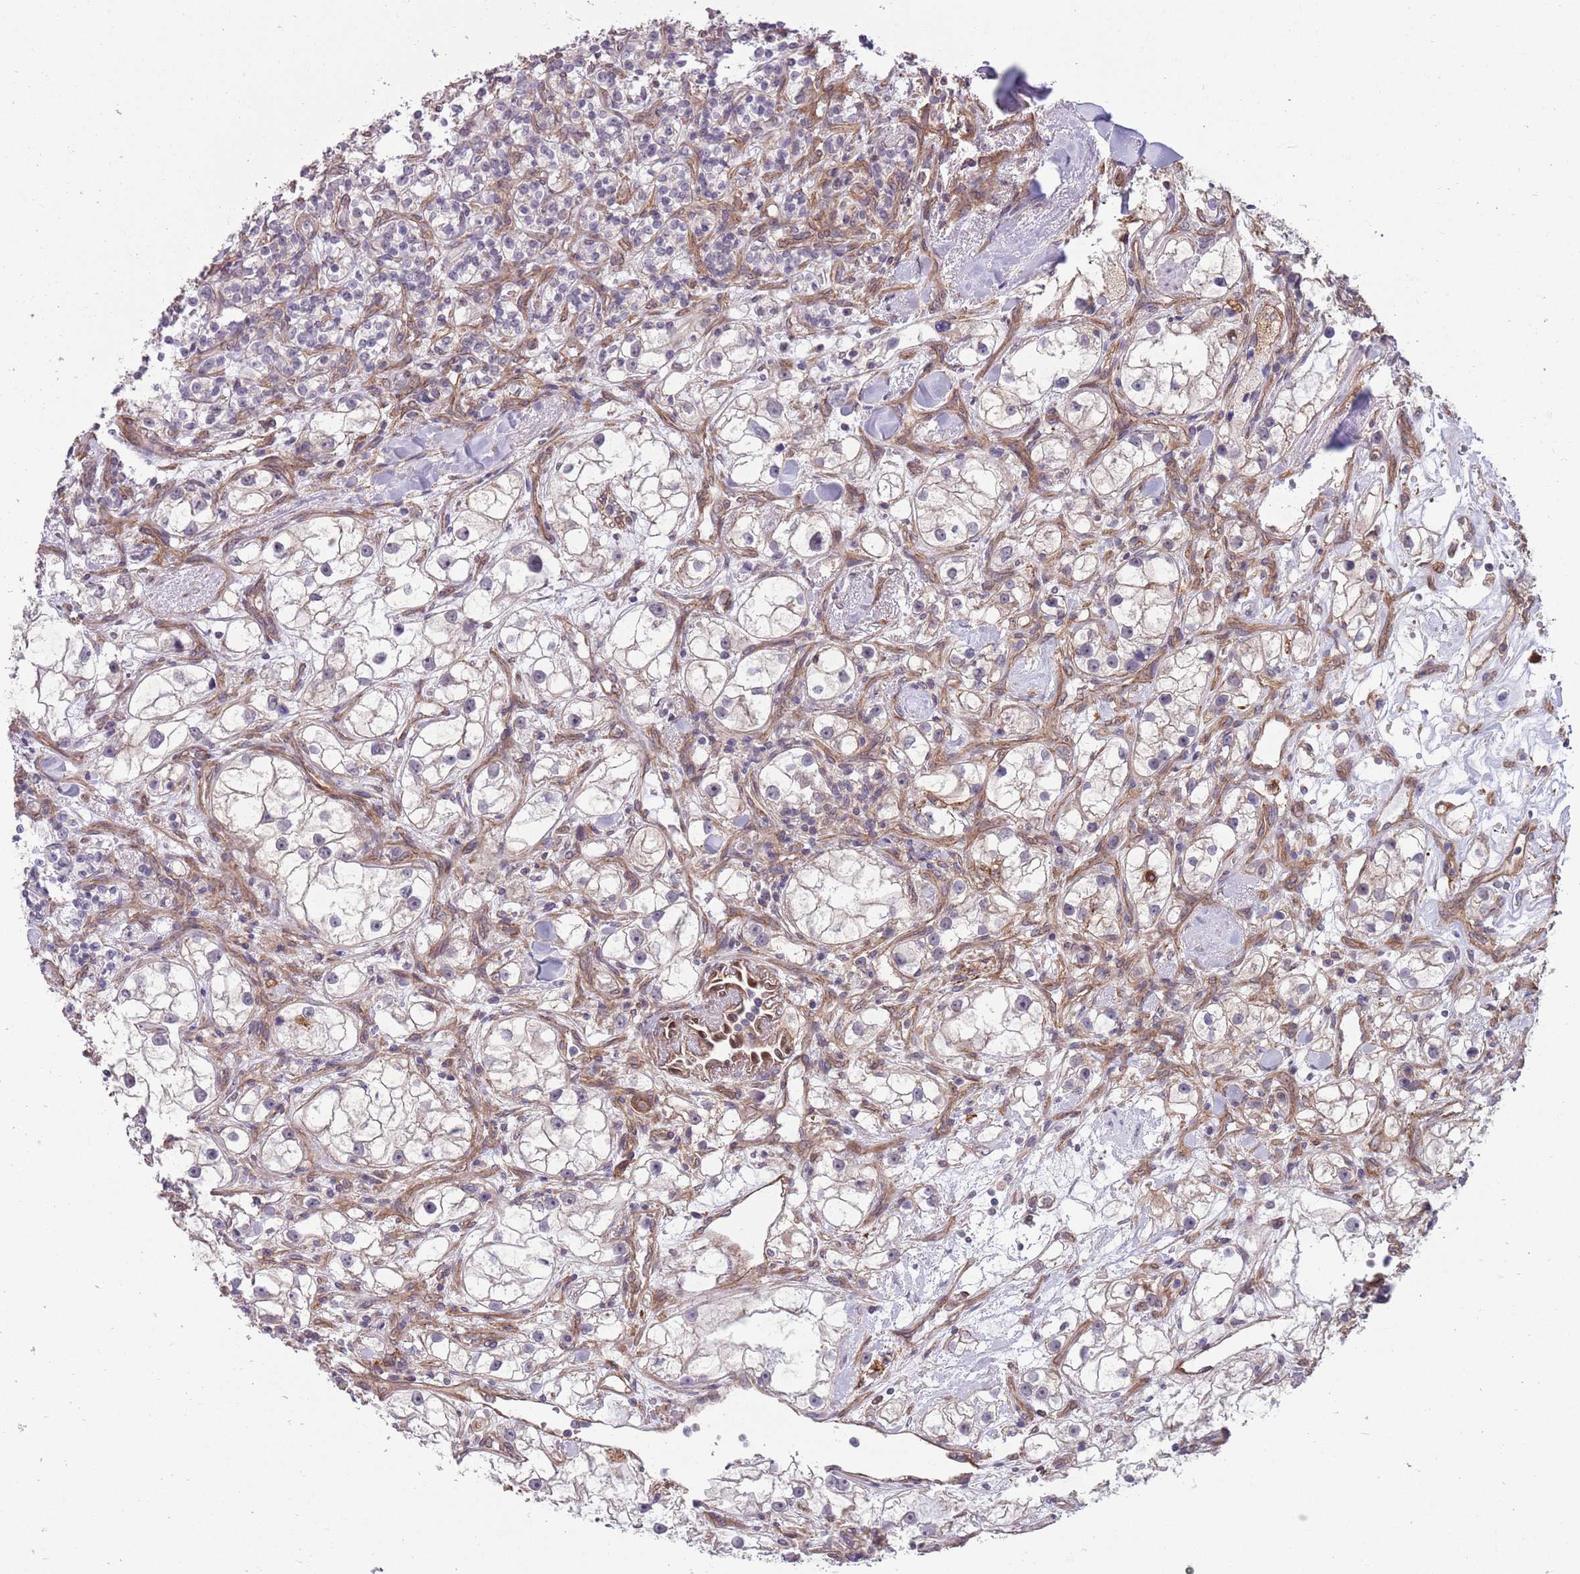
{"staining": {"intensity": "negative", "quantity": "none", "location": "none"}, "tissue": "renal cancer", "cell_type": "Tumor cells", "image_type": "cancer", "snomed": [{"axis": "morphology", "description": "Adenocarcinoma, NOS"}, {"axis": "topography", "description": "Kidney"}], "caption": "An immunohistochemistry (IHC) photomicrograph of renal adenocarcinoma is shown. There is no staining in tumor cells of renal adenocarcinoma. (Brightfield microscopy of DAB (3,3'-diaminobenzidine) IHC at high magnification).", "gene": "CREBZF", "patient": {"sex": "male", "age": 77}}